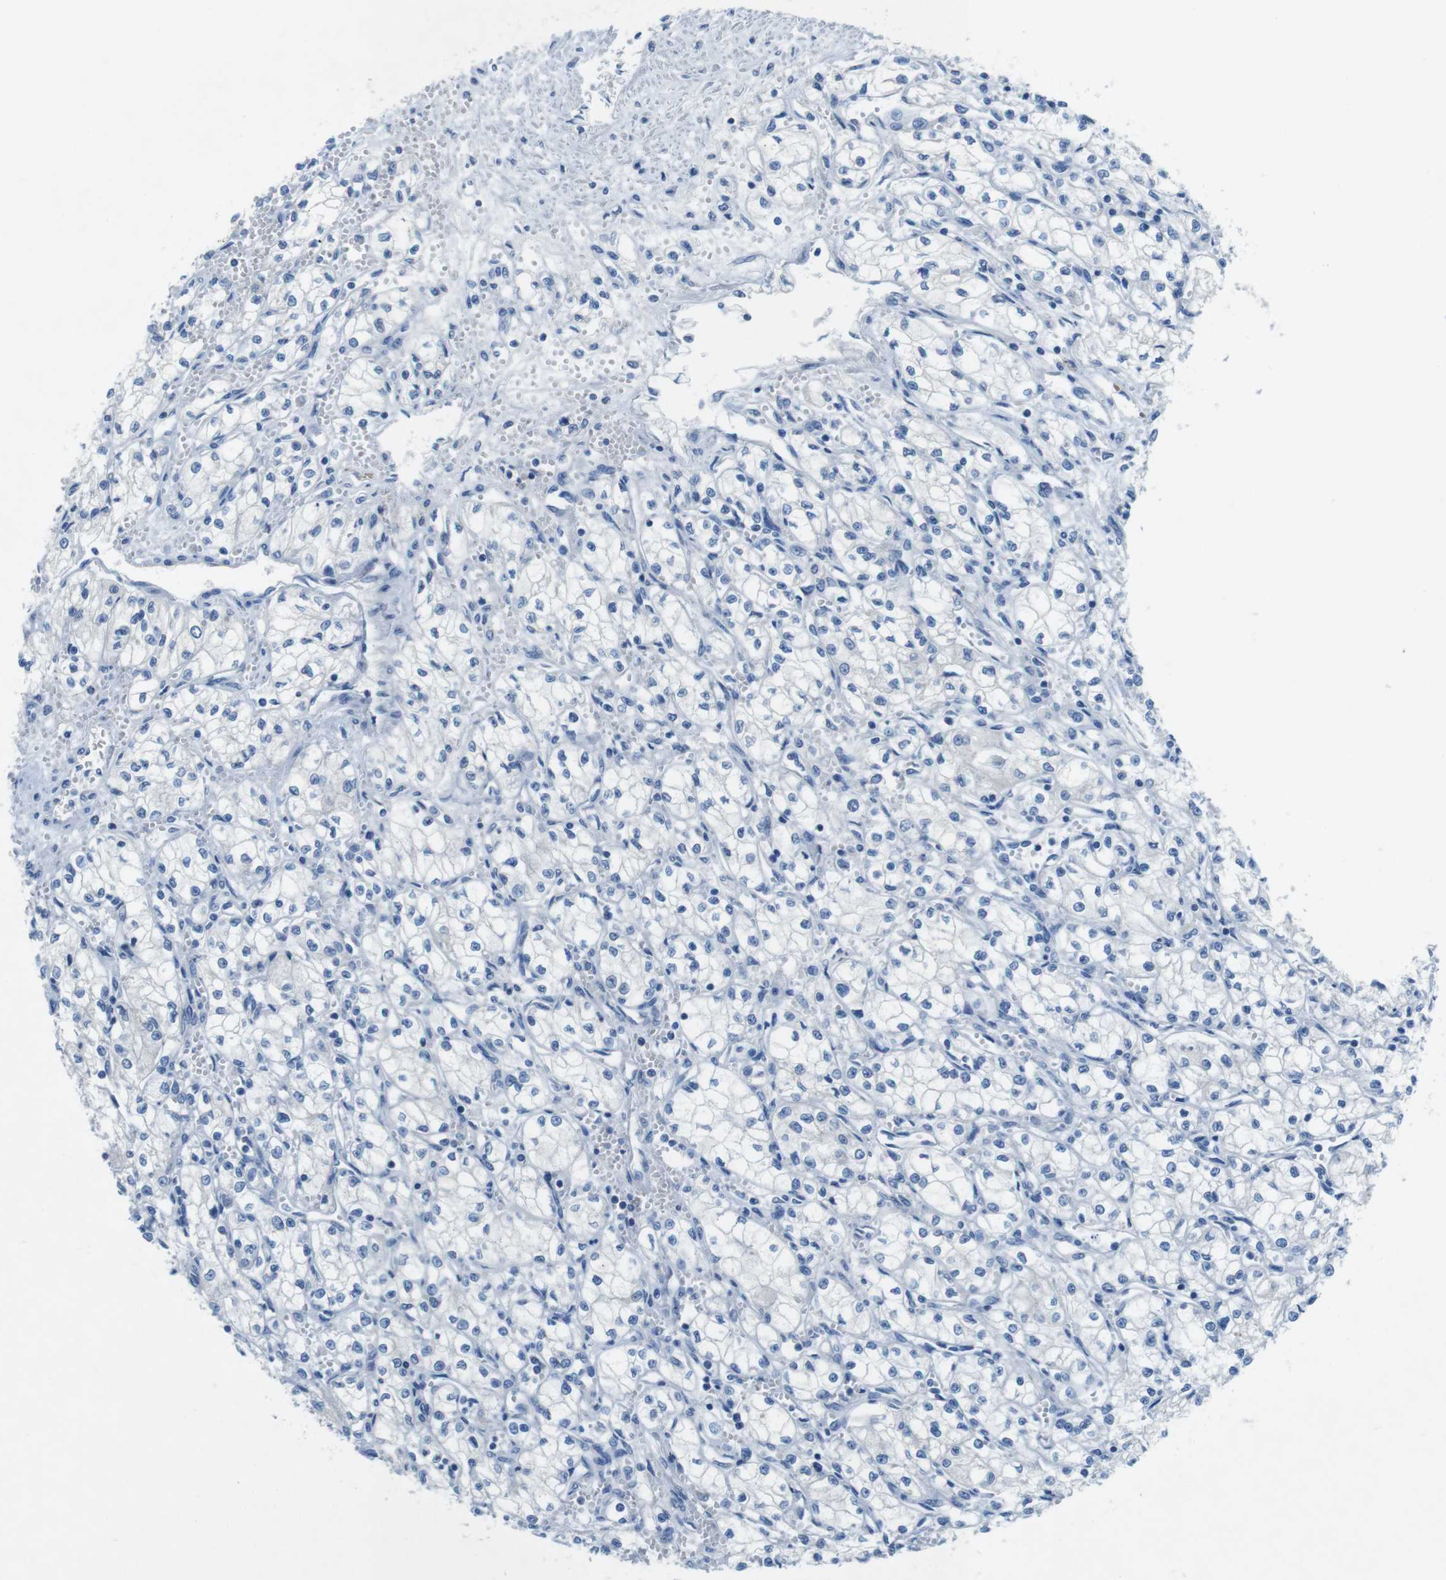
{"staining": {"intensity": "negative", "quantity": "none", "location": "none"}, "tissue": "renal cancer", "cell_type": "Tumor cells", "image_type": "cancer", "snomed": [{"axis": "morphology", "description": "Normal tissue, NOS"}, {"axis": "morphology", "description": "Adenocarcinoma, NOS"}, {"axis": "topography", "description": "Kidney"}], "caption": "Renal cancer (adenocarcinoma) stained for a protein using IHC exhibits no expression tumor cells.", "gene": "SLC35A3", "patient": {"sex": "male", "age": 59}}